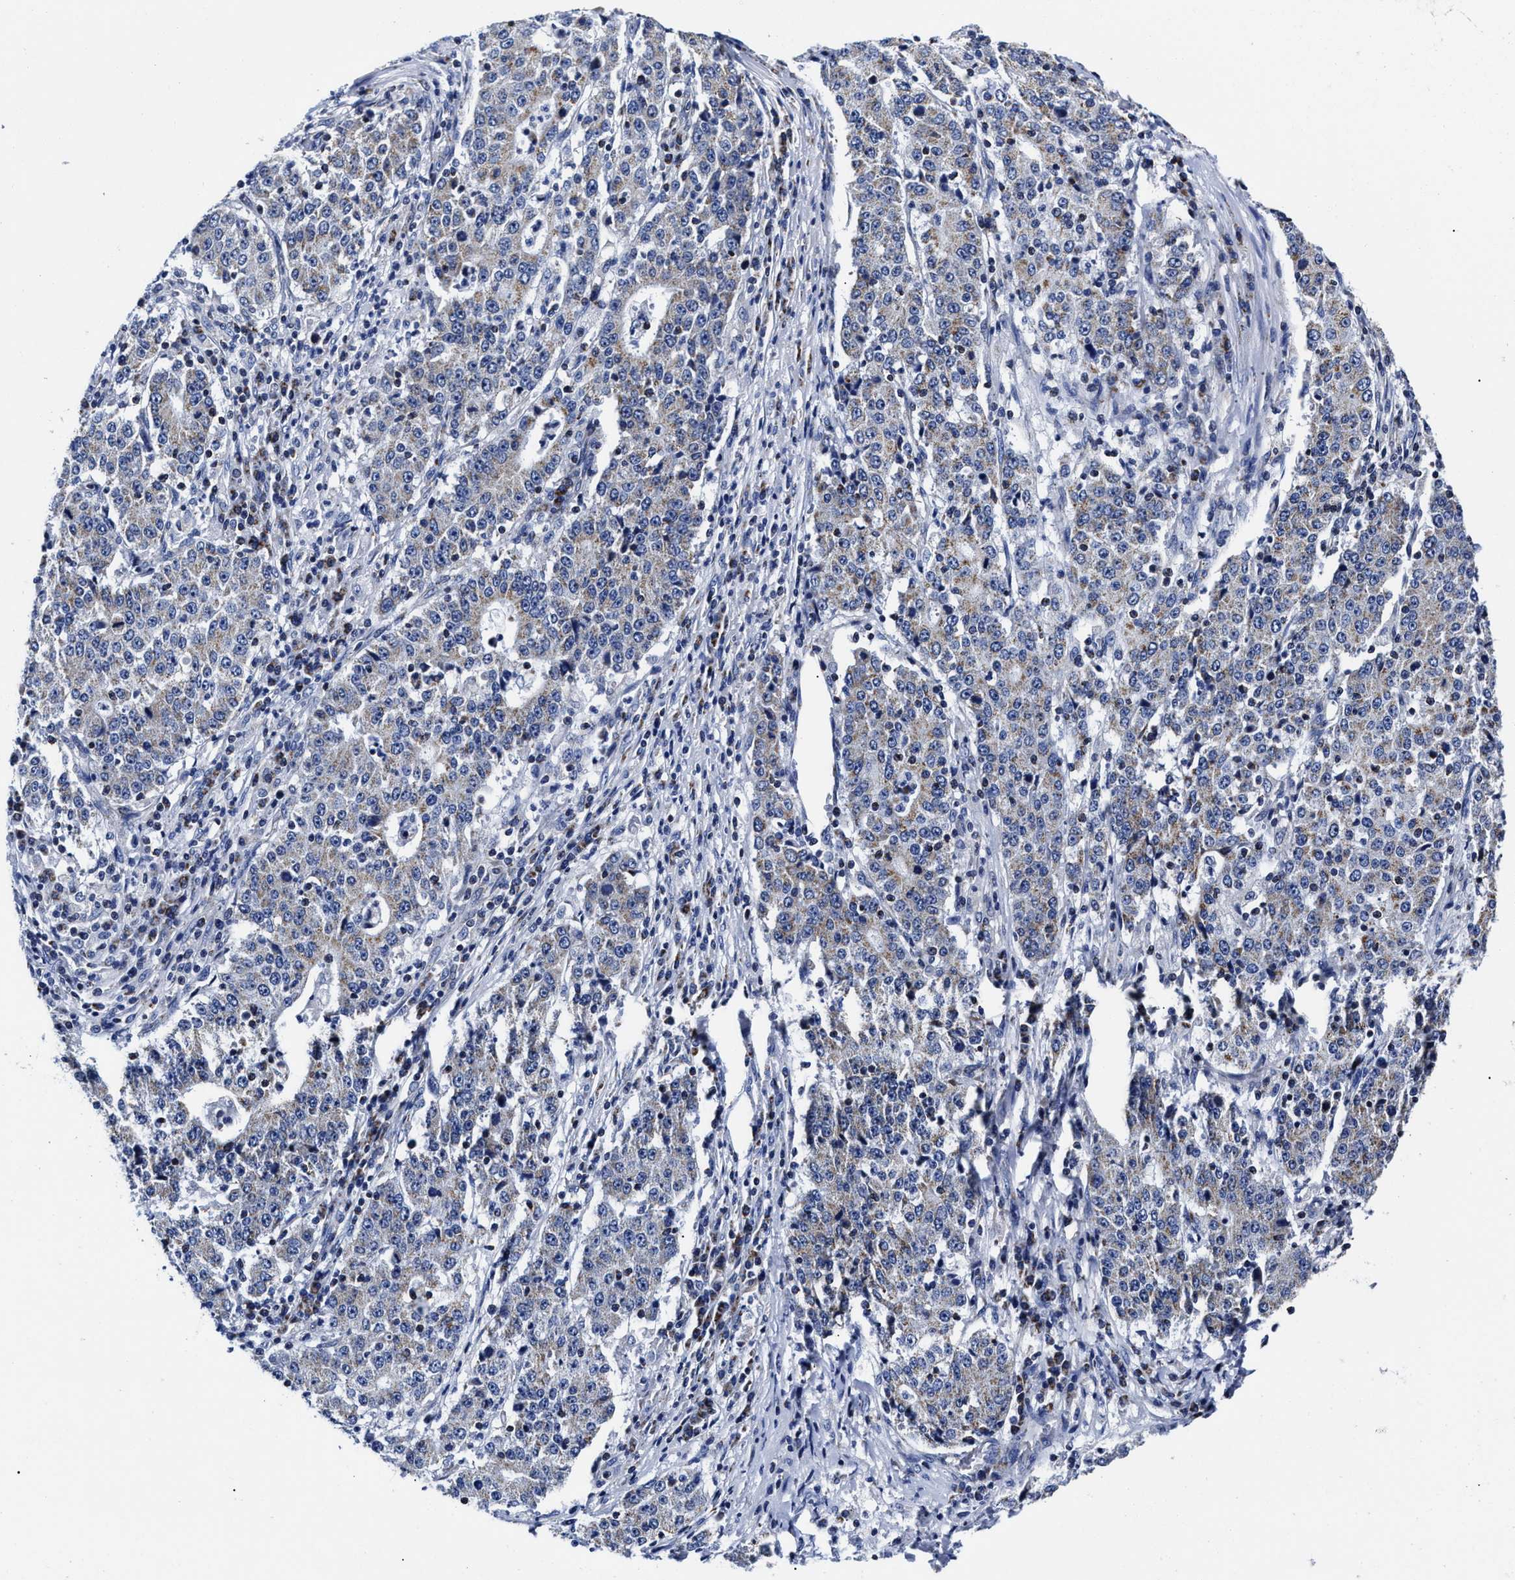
{"staining": {"intensity": "weak", "quantity": "<25%", "location": "cytoplasmic/membranous"}, "tissue": "stomach cancer", "cell_type": "Tumor cells", "image_type": "cancer", "snomed": [{"axis": "morphology", "description": "Adenocarcinoma, NOS"}, {"axis": "topography", "description": "Stomach"}], "caption": "IHC photomicrograph of neoplastic tissue: human adenocarcinoma (stomach) stained with DAB shows no significant protein staining in tumor cells.", "gene": "HINT2", "patient": {"sex": "male", "age": 59}}